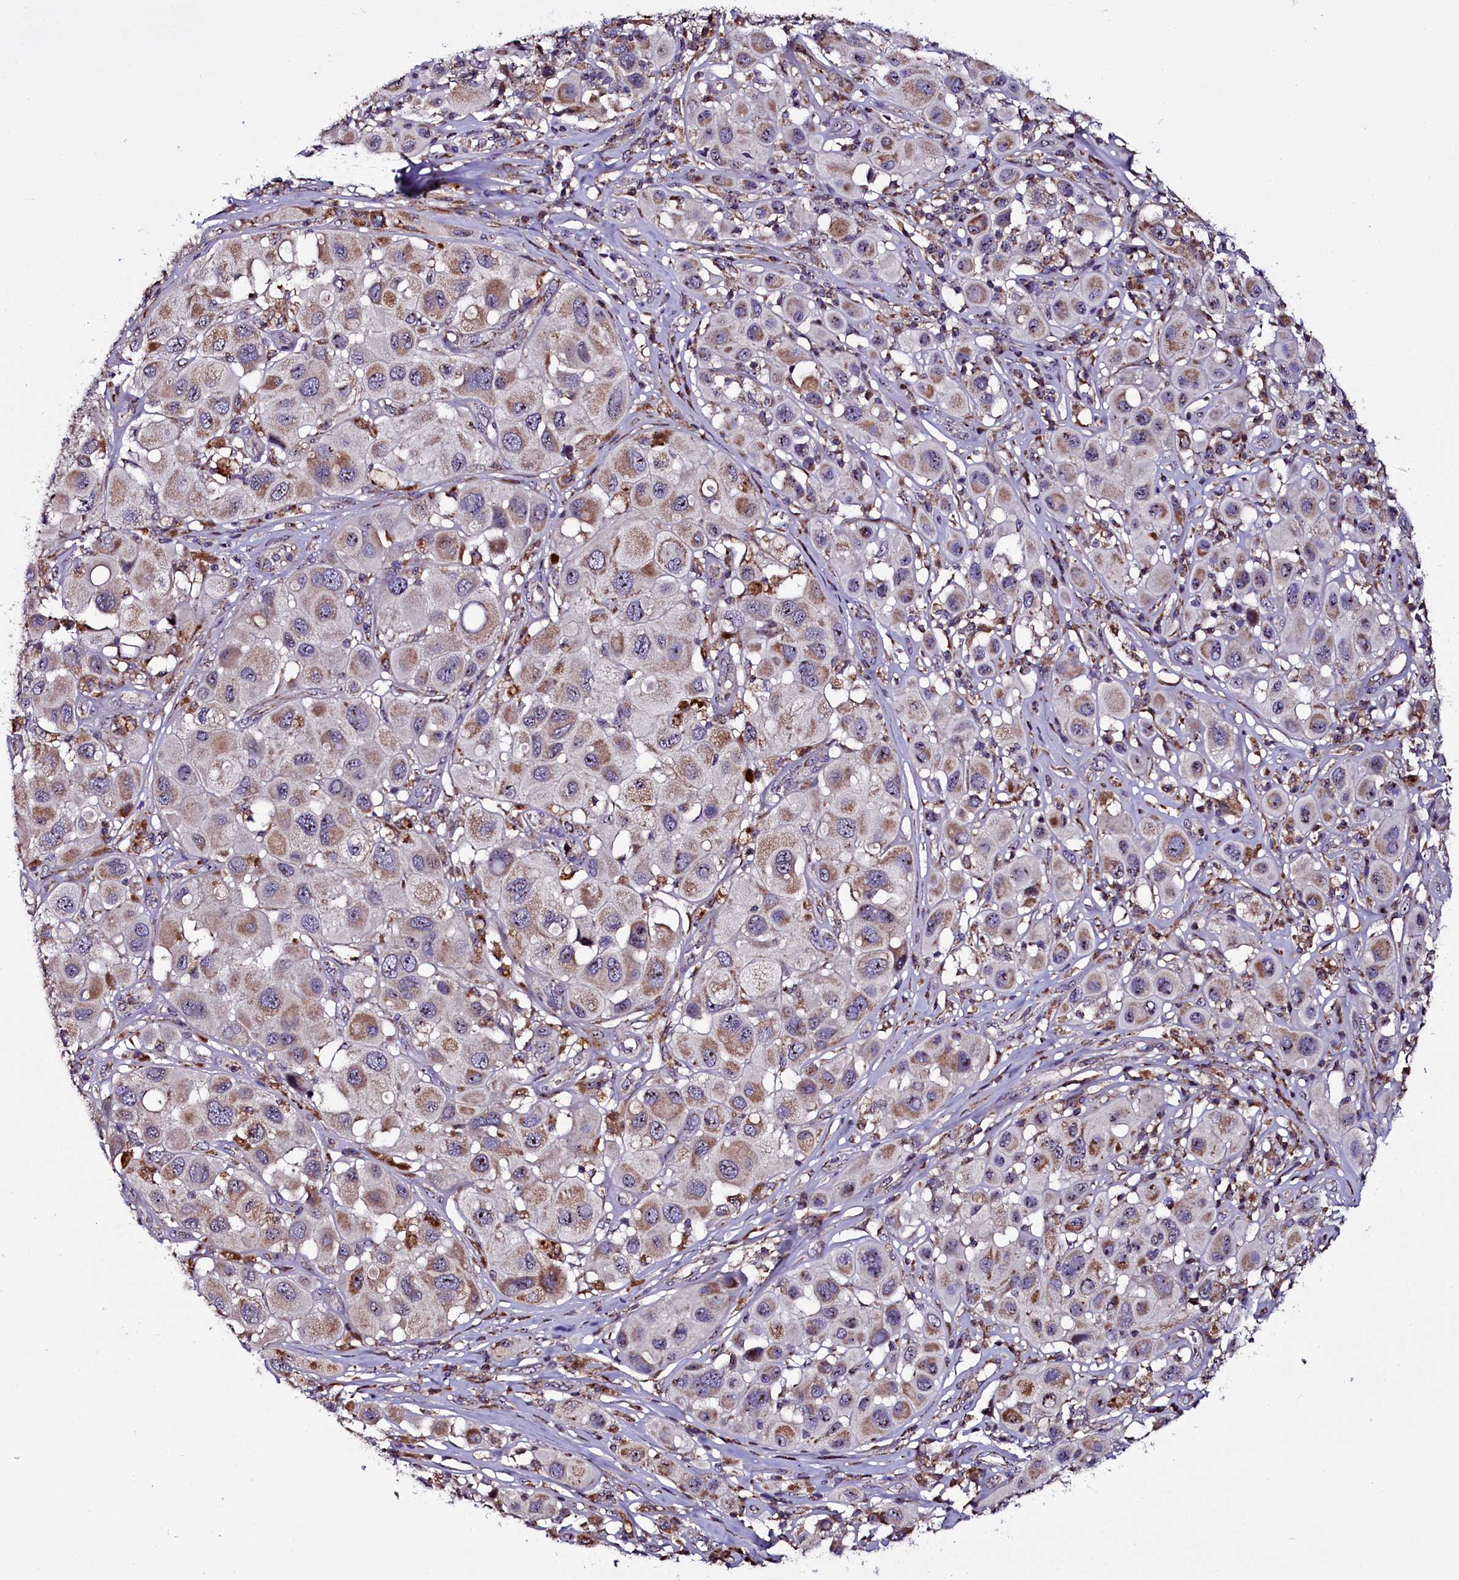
{"staining": {"intensity": "moderate", "quantity": "25%-75%", "location": "cytoplasmic/membranous"}, "tissue": "melanoma", "cell_type": "Tumor cells", "image_type": "cancer", "snomed": [{"axis": "morphology", "description": "Malignant melanoma, Metastatic site"}, {"axis": "topography", "description": "Skin"}], "caption": "Melanoma stained with a protein marker reveals moderate staining in tumor cells.", "gene": "NAA80", "patient": {"sex": "male", "age": 41}}